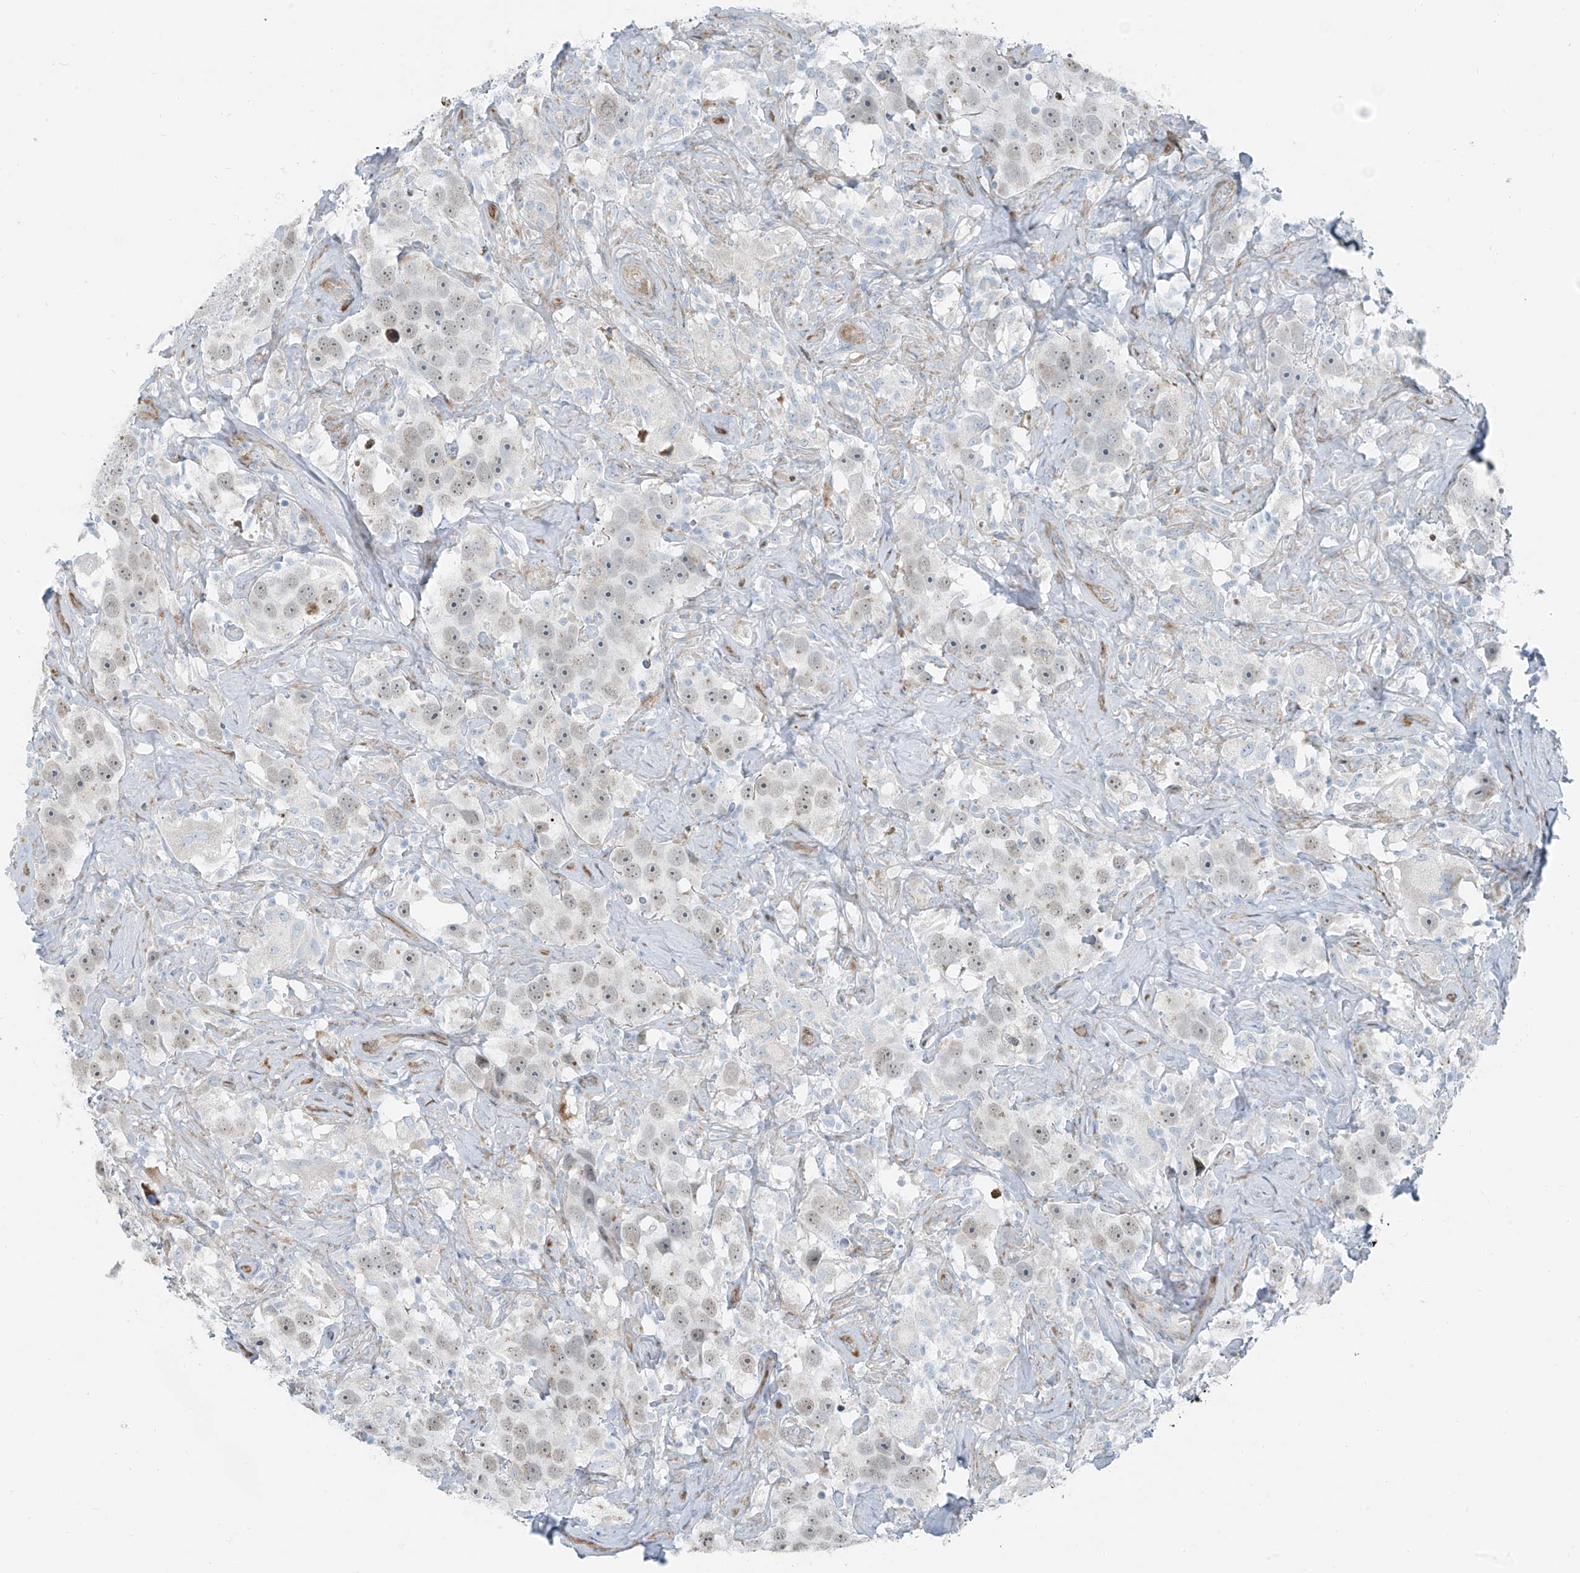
{"staining": {"intensity": "negative", "quantity": "none", "location": "none"}, "tissue": "testis cancer", "cell_type": "Tumor cells", "image_type": "cancer", "snomed": [{"axis": "morphology", "description": "Seminoma, NOS"}, {"axis": "topography", "description": "Testis"}], "caption": "Image shows no significant protein positivity in tumor cells of testis cancer (seminoma).", "gene": "HIC2", "patient": {"sex": "male", "age": 49}}